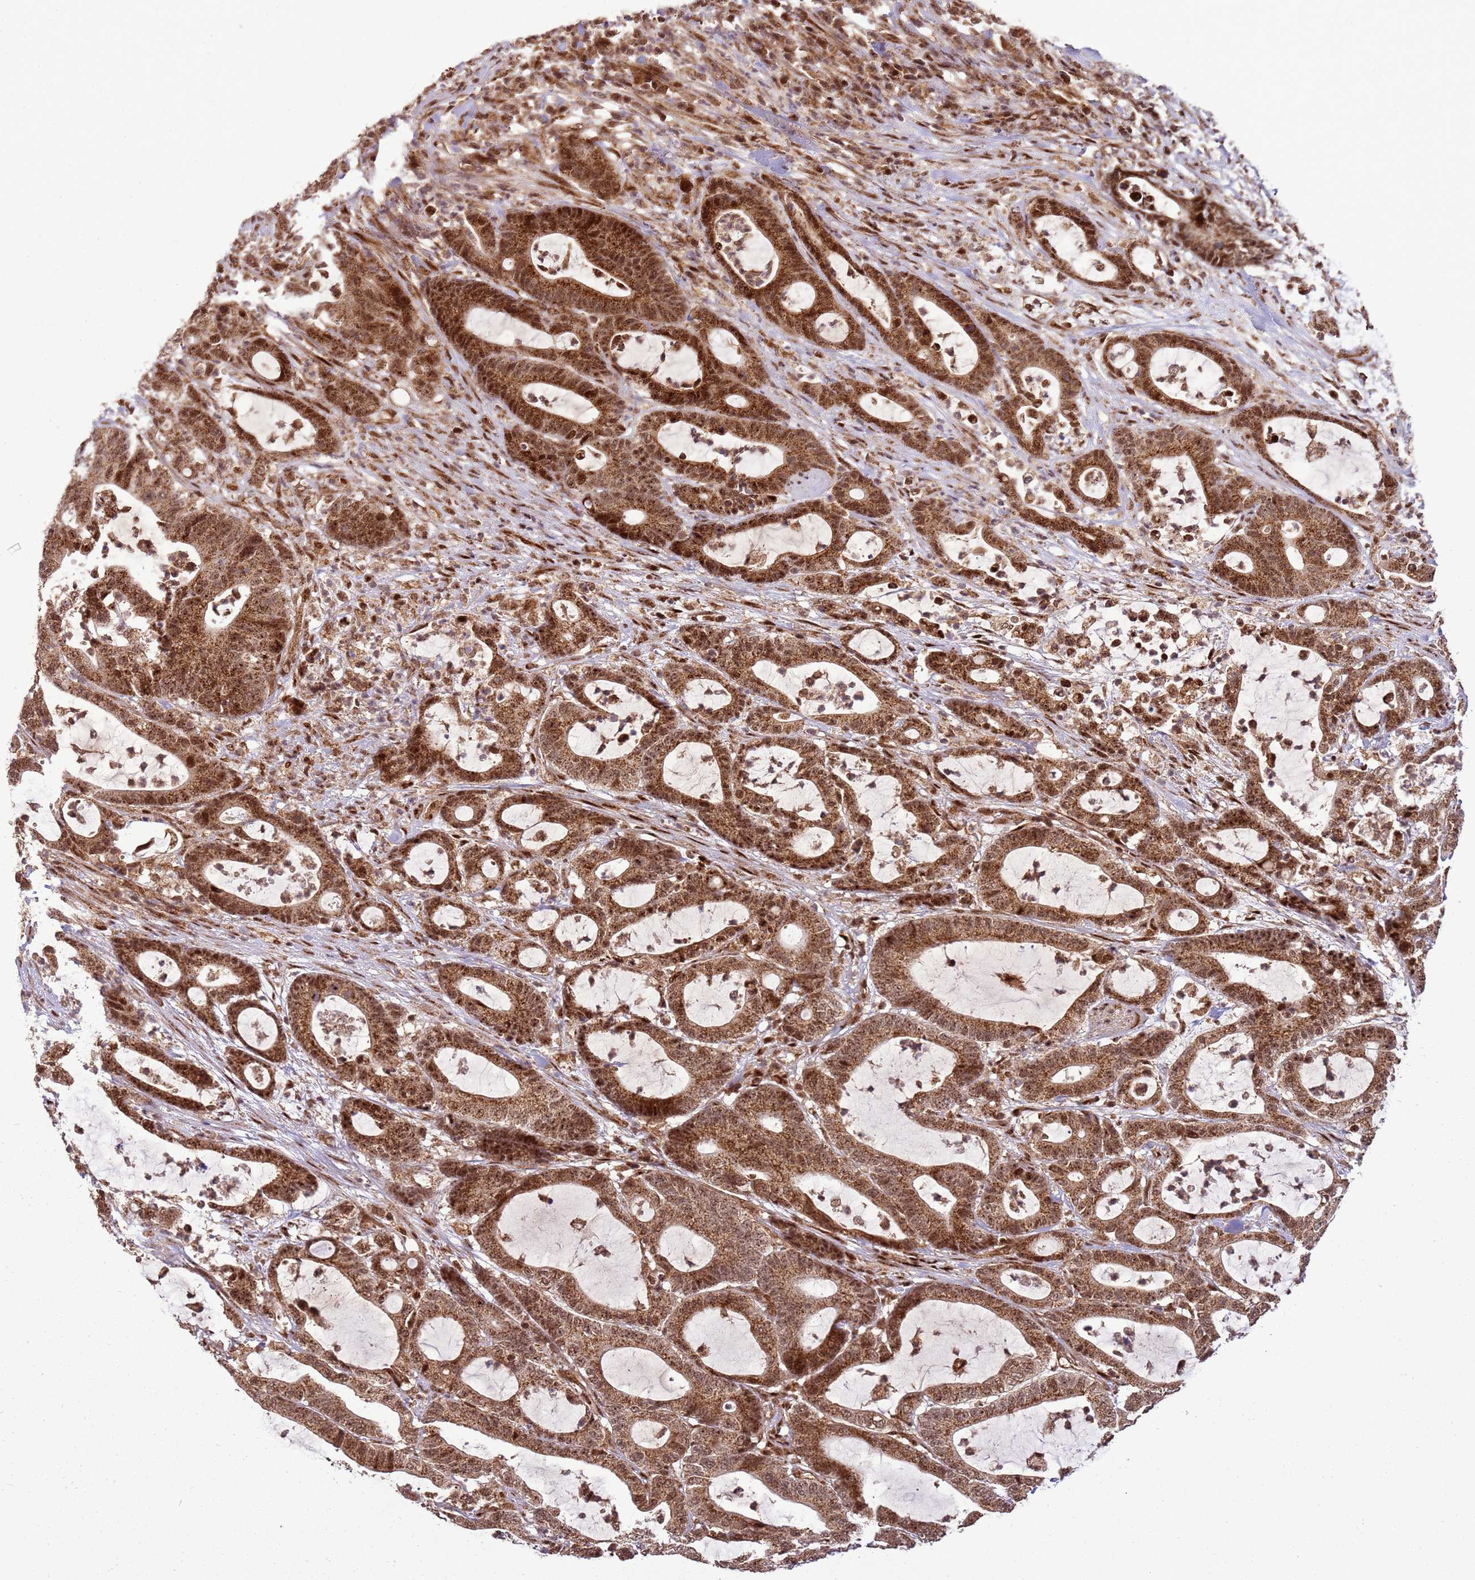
{"staining": {"intensity": "moderate", "quantity": ">75%", "location": "cytoplasmic/membranous,nuclear"}, "tissue": "colorectal cancer", "cell_type": "Tumor cells", "image_type": "cancer", "snomed": [{"axis": "morphology", "description": "Adenocarcinoma, NOS"}, {"axis": "topography", "description": "Colon"}], "caption": "Immunohistochemistry (IHC) photomicrograph of neoplastic tissue: human colorectal cancer (adenocarcinoma) stained using IHC reveals medium levels of moderate protein expression localized specifically in the cytoplasmic/membranous and nuclear of tumor cells, appearing as a cytoplasmic/membranous and nuclear brown color.", "gene": "PEX14", "patient": {"sex": "female", "age": 84}}